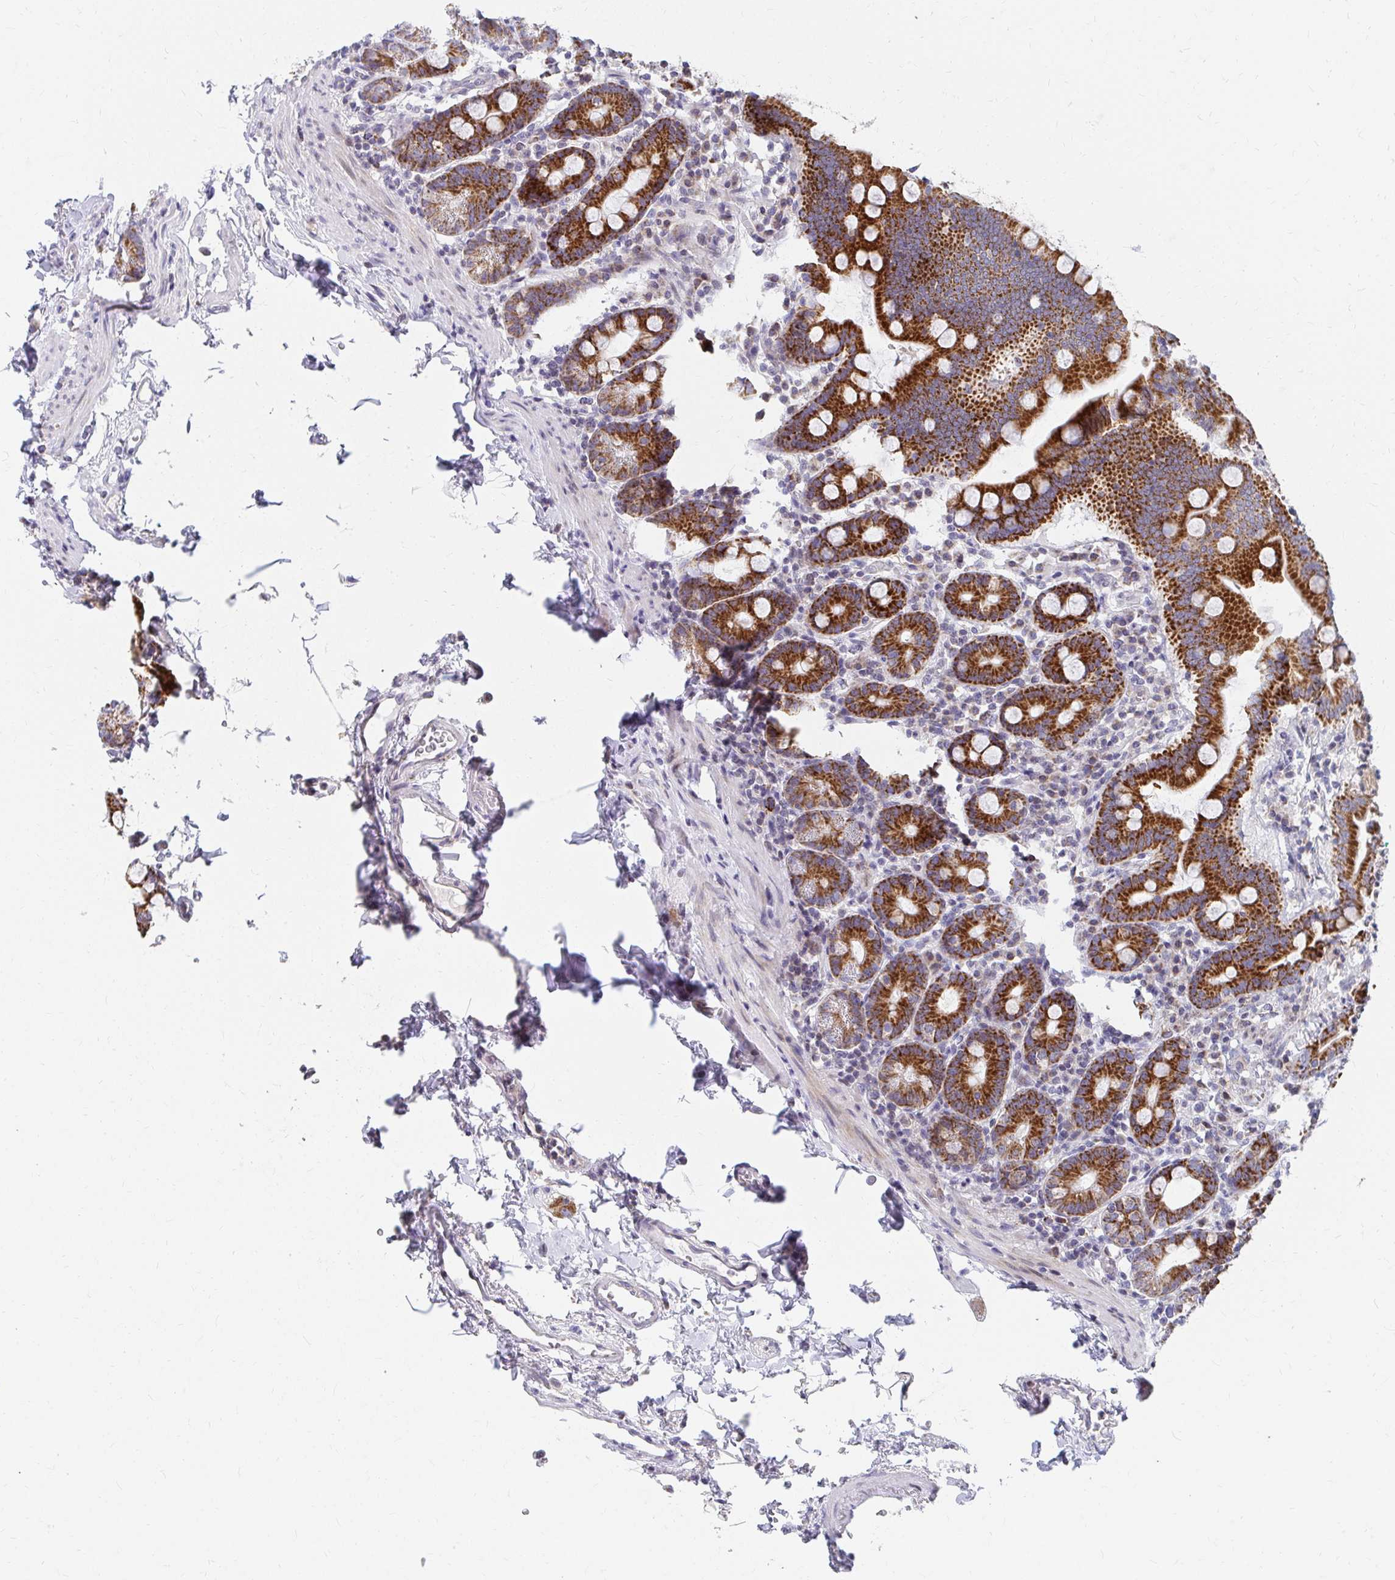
{"staining": {"intensity": "strong", "quantity": ">75%", "location": "cytoplasmic/membranous"}, "tissue": "duodenum", "cell_type": "Glandular cells", "image_type": "normal", "snomed": [{"axis": "morphology", "description": "Normal tissue, NOS"}, {"axis": "topography", "description": "Pancreas"}, {"axis": "topography", "description": "Duodenum"}], "caption": "A high amount of strong cytoplasmic/membranous positivity is present in approximately >75% of glandular cells in benign duodenum. The staining is performed using DAB brown chromogen to label protein expression. The nuclei are counter-stained blue using hematoxylin.", "gene": "EXOC5", "patient": {"sex": "male", "age": 59}}